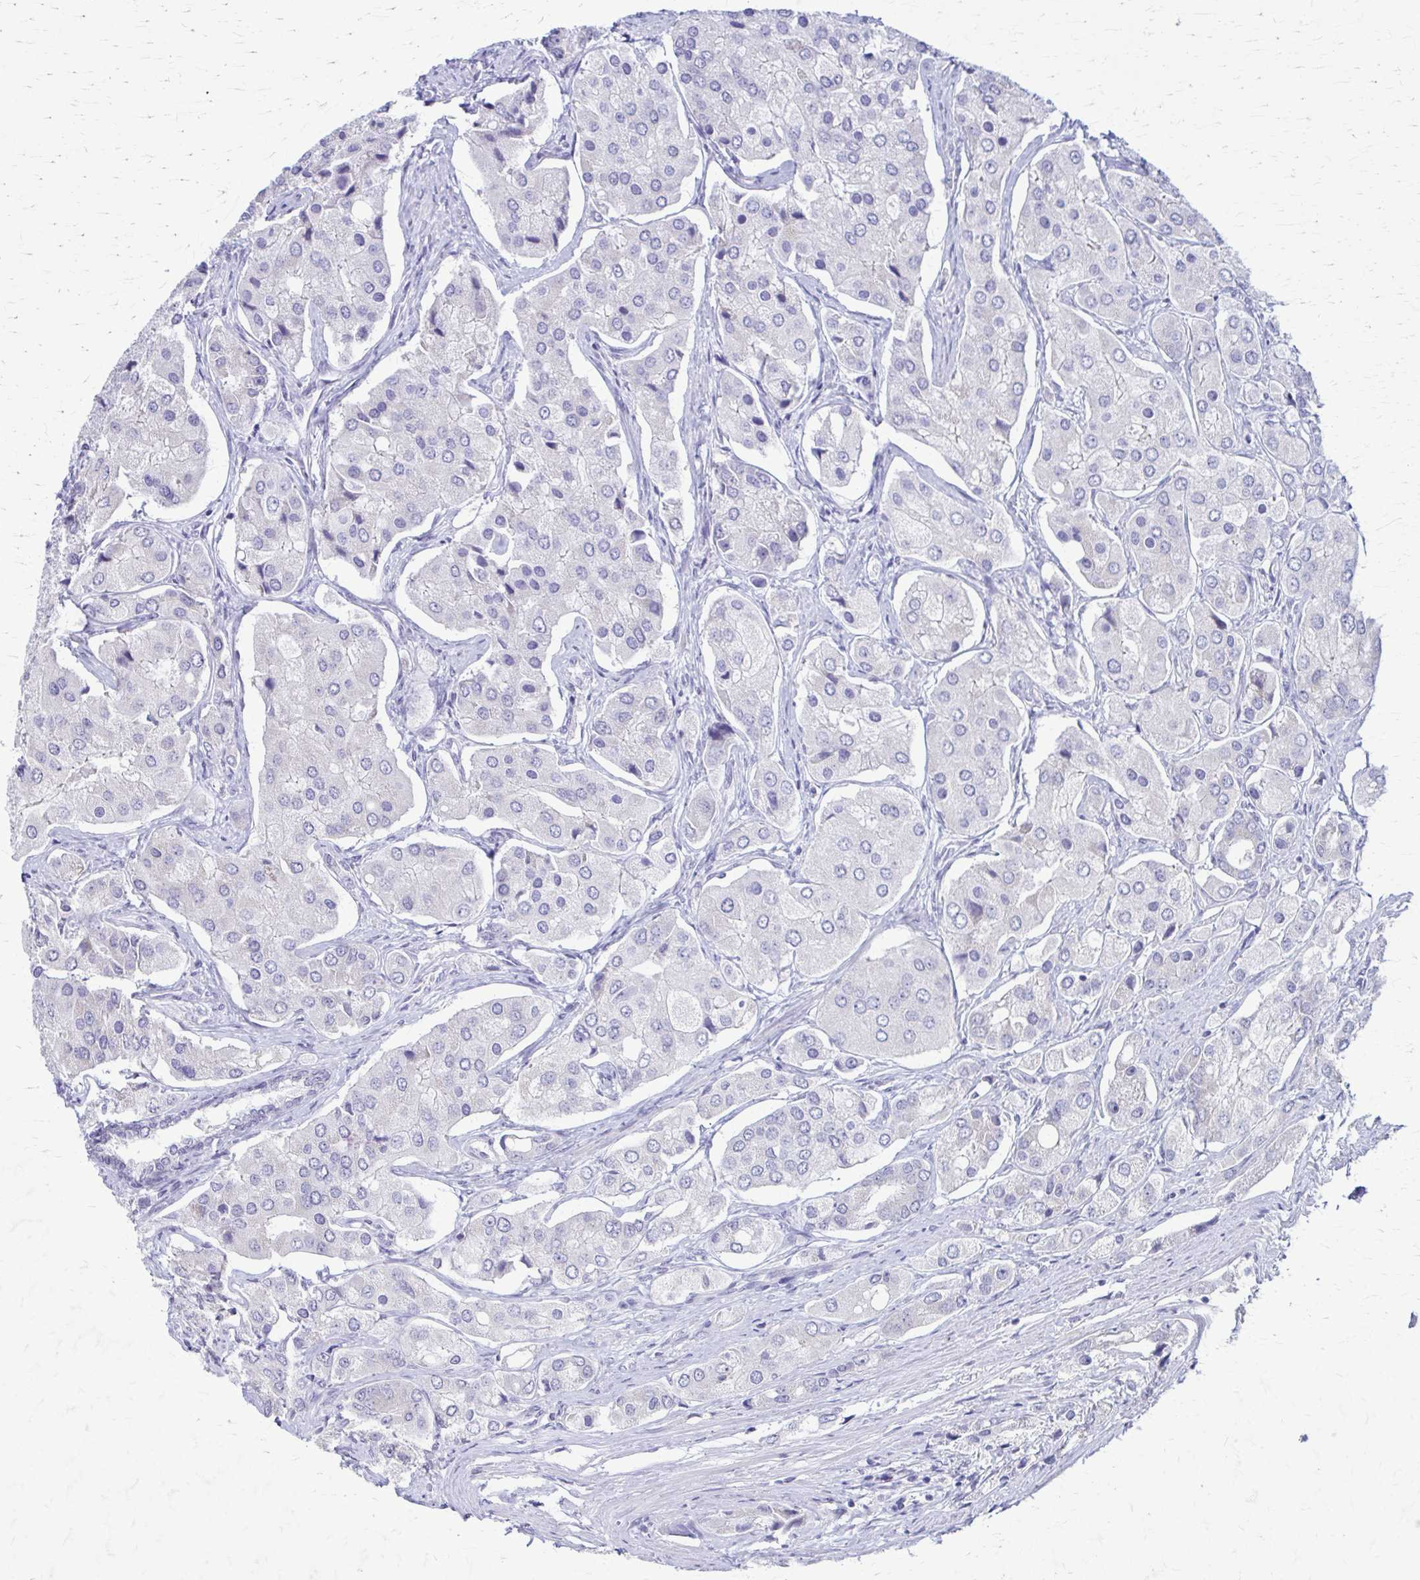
{"staining": {"intensity": "negative", "quantity": "none", "location": "none"}, "tissue": "prostate cancer", "cell_type": "Tumor cells", "image_type": "cancer", "snomed": [{"axis": "morphology", "description": "Adenocarcinoma, Low grade"}, {"axis": "topography", "description": "Prostate"}], "caption": "Immunohistochemistry (IHC) histopathology image of neoplastic tissue: human prostate low-grade adenocarcinoma stained with DAB (3,3'-diaminobenzidine) exhibits no significant protein expression in tumor cells.", "gene": "PIK3AP1", "patient": {"sex": "male", "age": 69}}